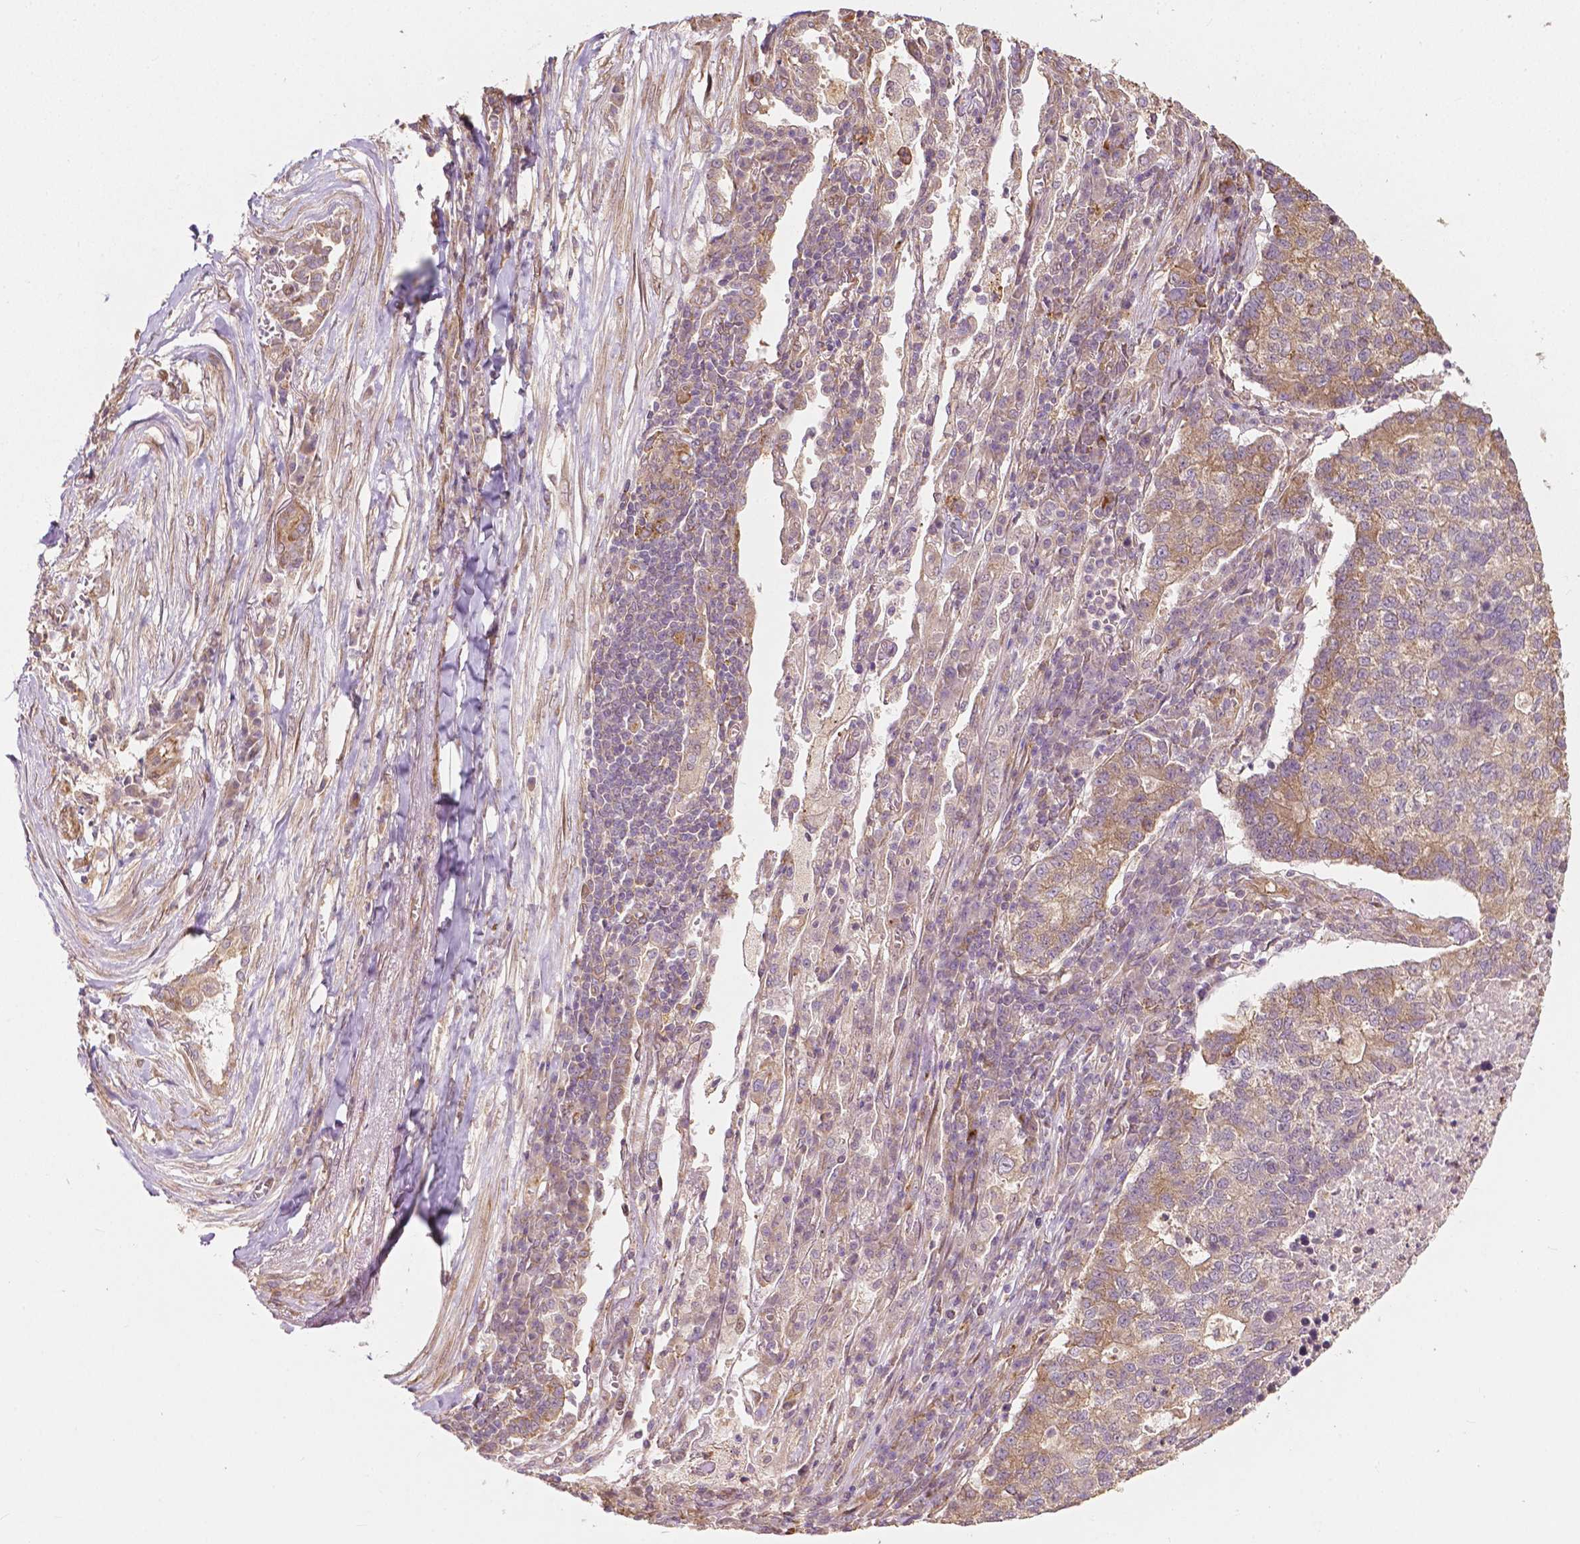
{"staining": {"intensity": "weak", "quantity": ">75%", "location": "cytoplasmic/membranous"}, "tissue": "lung cancer", "cell_type": "Tumor cells", "image_type": "cancer", "snomed": [{"axis": "morphology", "description": "Adenocarcinoma, NOS"}, {"axis": "topography", "description": "Lung"}], "caption": "Human lung cancer (adenocarcinoma) stained with a brown dye reveals weak cytoplasmic/membranous positive staining in about >75% of tumor cells.", "gene": "G3BP1", "patient": {"sex": "male", "age": 57}}